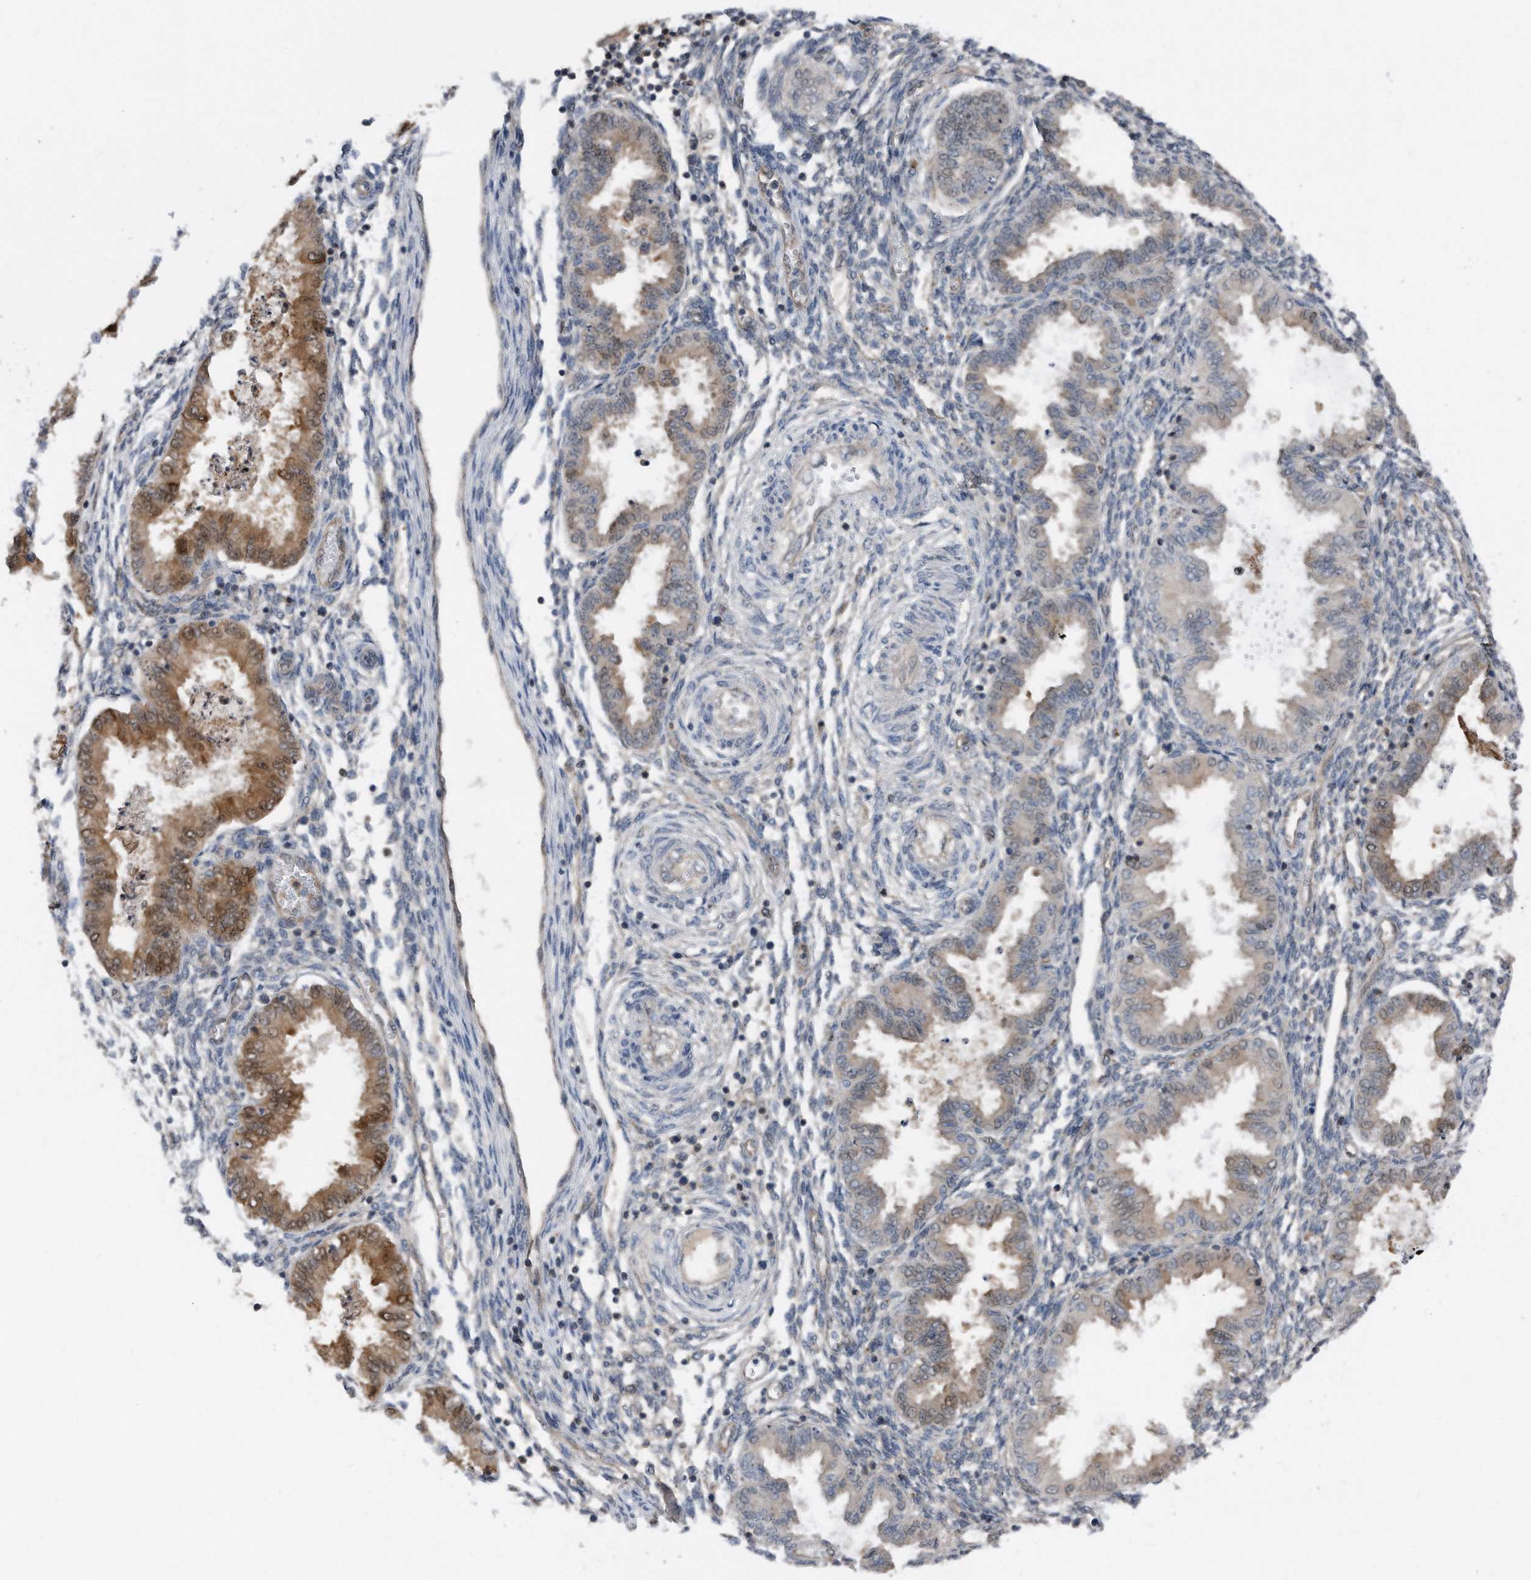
{"staining": {"intensity": "negative", "quantity": "none", "location": "none"}, "tissue": "endometrium", "cell_type": "Cells in endometrial stroma", "image_type": "normal", "snomed": [{"axis": "morphology", "description": "Normal tissue, NOS"}, {"axis": "topography", "description": "Endometrium"}], "caption": "This image is of benign endometrium stained with immunohistochemistry (IHC) to label a protein in brown with the nuclei are counter-stained blue. There is no expression in cells in endometrial stroma. Brightfield microscopy of IHC stained with DAB (3,3'-diaminobenzidine) (brown) and hematoxylin (blue), captured at high magnification.", "gene": "MAP2K6", "patient": {"sex": "female", "age": 33}}